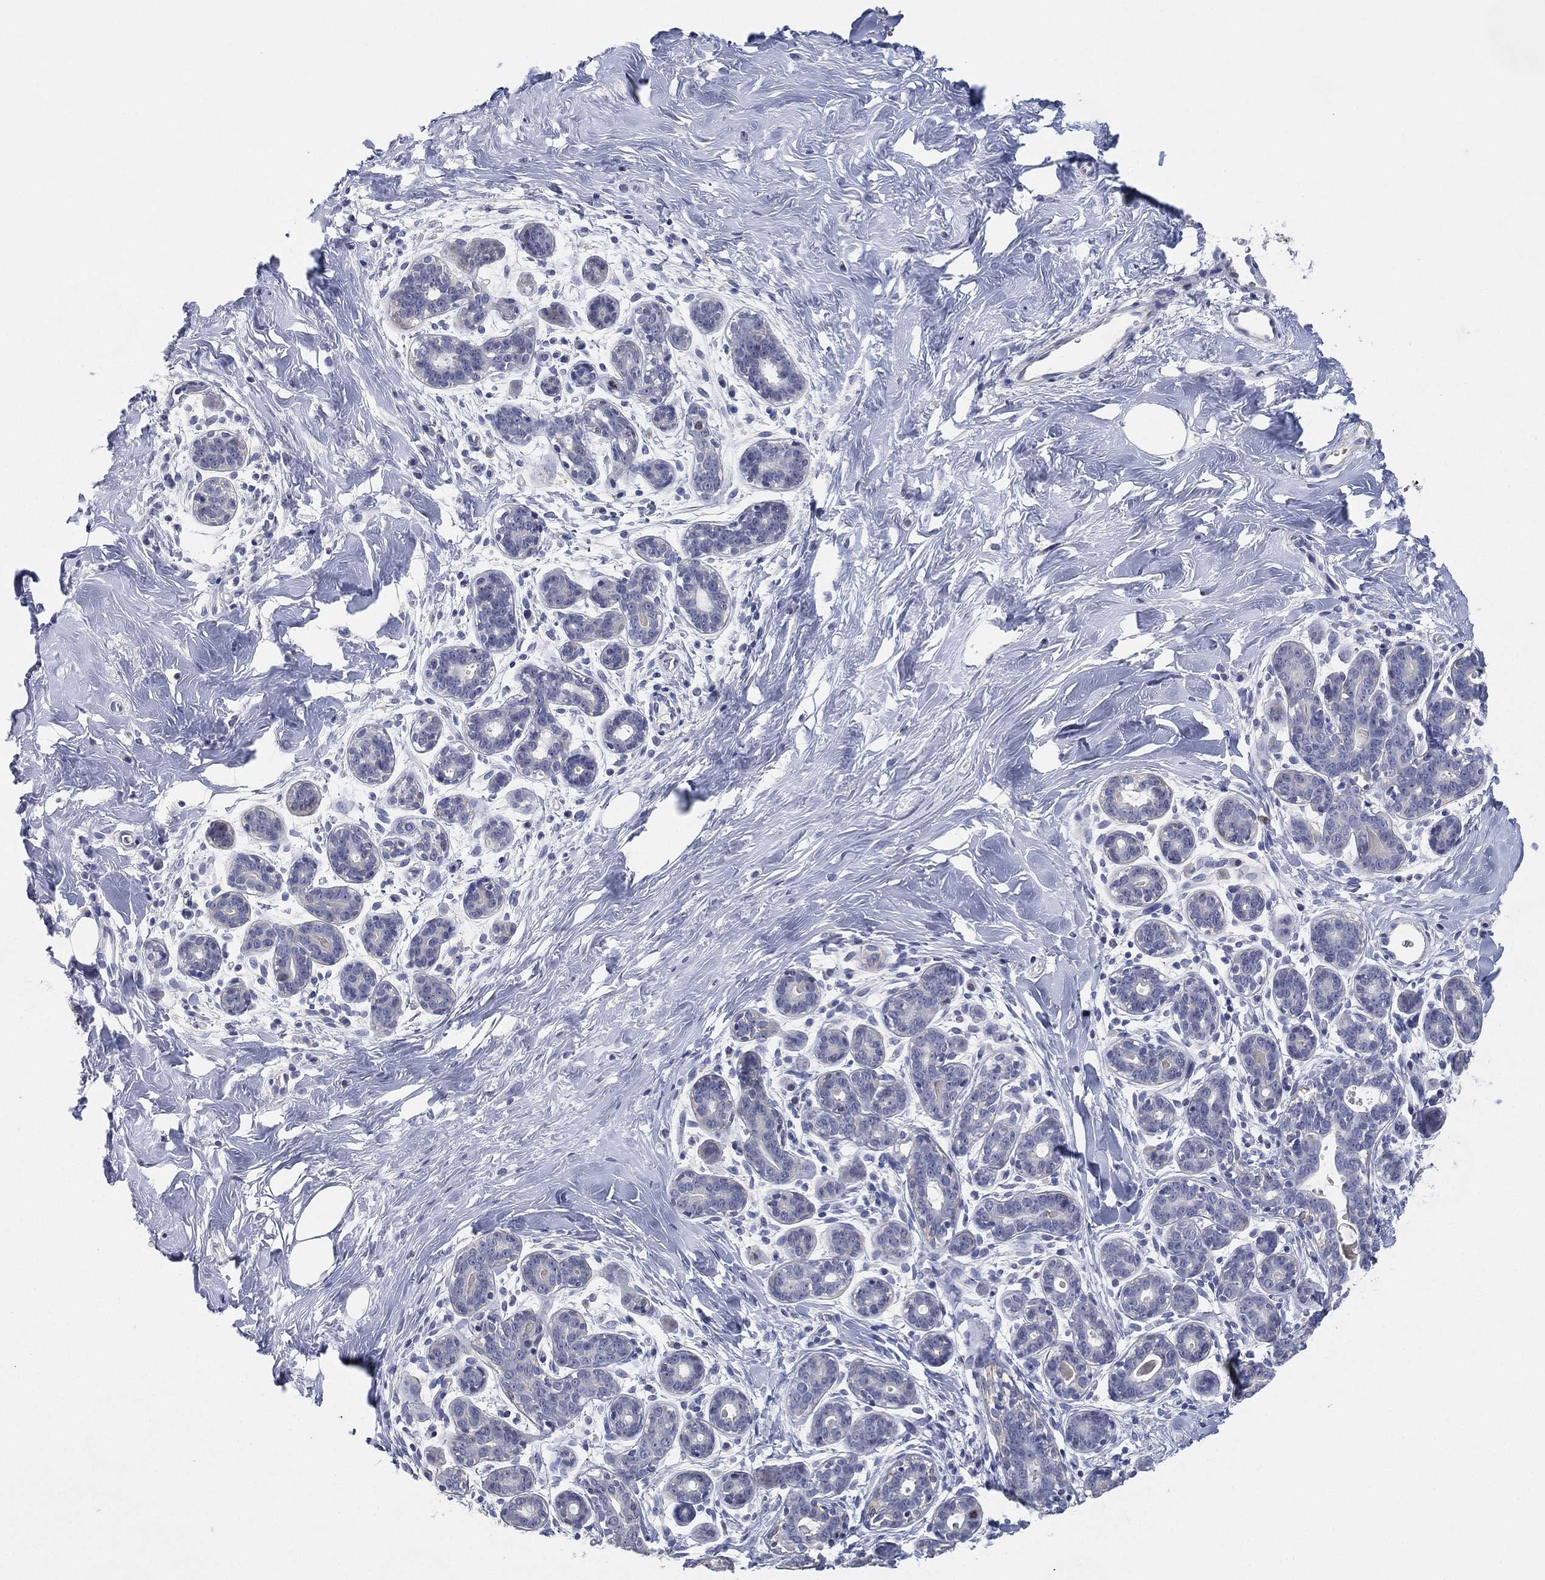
{"staining": {"intensity": "negative", "quantity": "none", "location": "none"}, "tissue": "breast", "cell_type": "Adipocytes", "image_type": "normal", "snomed": [{"axis": "morphology", "description": "Normal tissue, NOS"}, {"axis": "topography", "description": "Breast"}], "caption": "DAB (3,3'-diaminobenzidine) immunohistochemical staining of unremarkable breast exhibits no significant expression in adipocytes.", "gene": "FAM187B", "patient": {"sex": "female", "age": 43}}